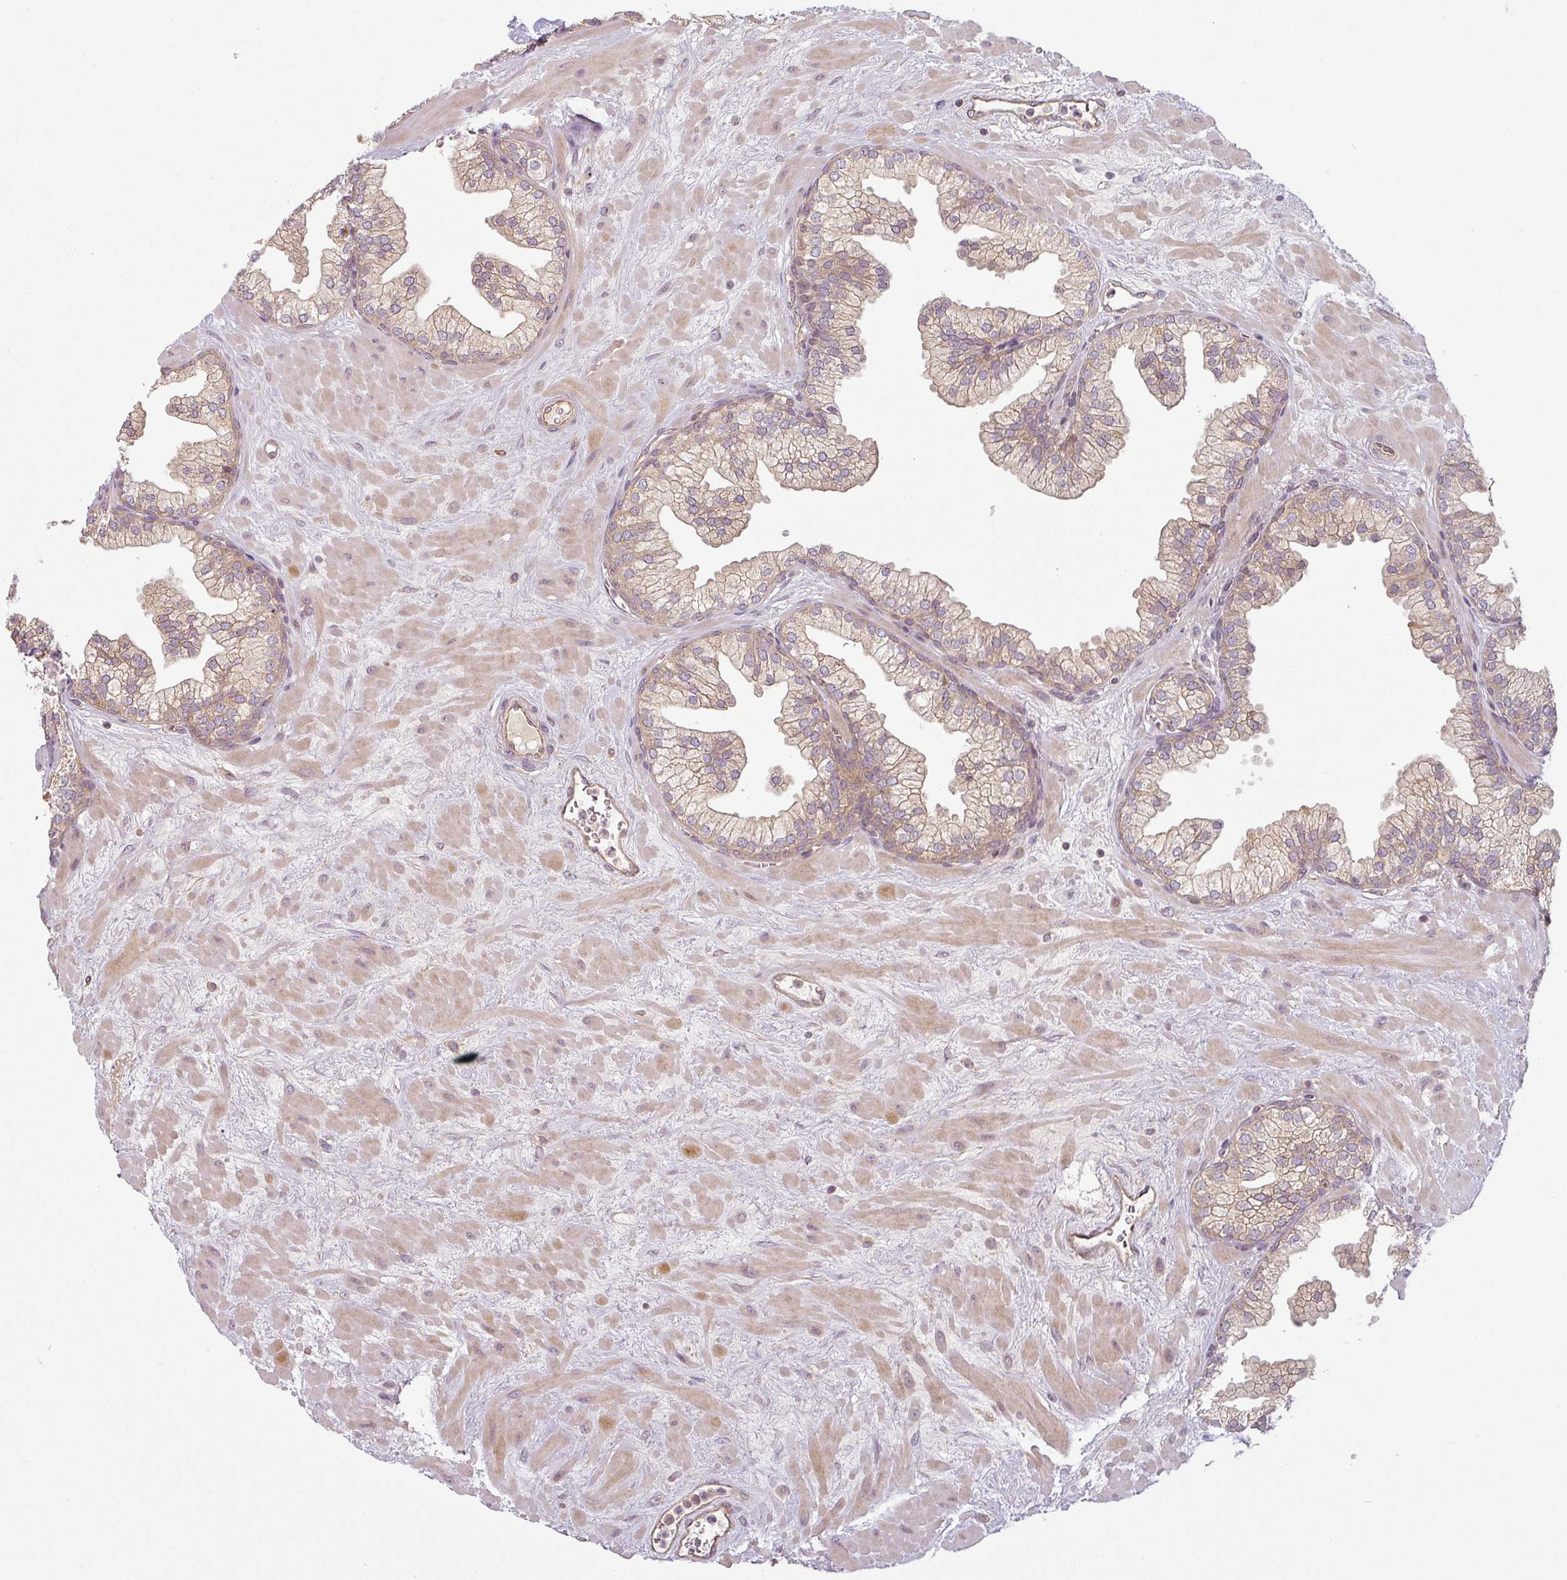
{"staining": {"intensity": "moderate", "quantity": "25%-75%", "location": "cytoplasmic/membranous"}, "tissue": "prostate", "cell_type": "Glandular cells", "image_type": "normal", "snomed": [{"axis": "morphology", "description": "Normal tissue, NOS"}, {"axis": "topography", "description": "Prostate"}, {"axis": "topography", "description": "Peripheral nerve tissue"}], "caption": "IHC staining of normal prostate, which shows medium levels of moderate cytoplasmic/membranous positivity in about 25%-75% of glandular cells indicating moderate cytoplasmic/membranous protein expression. The staining was performed using DAB (brown) for protein detection and nuclei were counterstained in hematoxylin (blue).", "gene": "RNF31", "patient": {"sex": "male", "age": 61}}